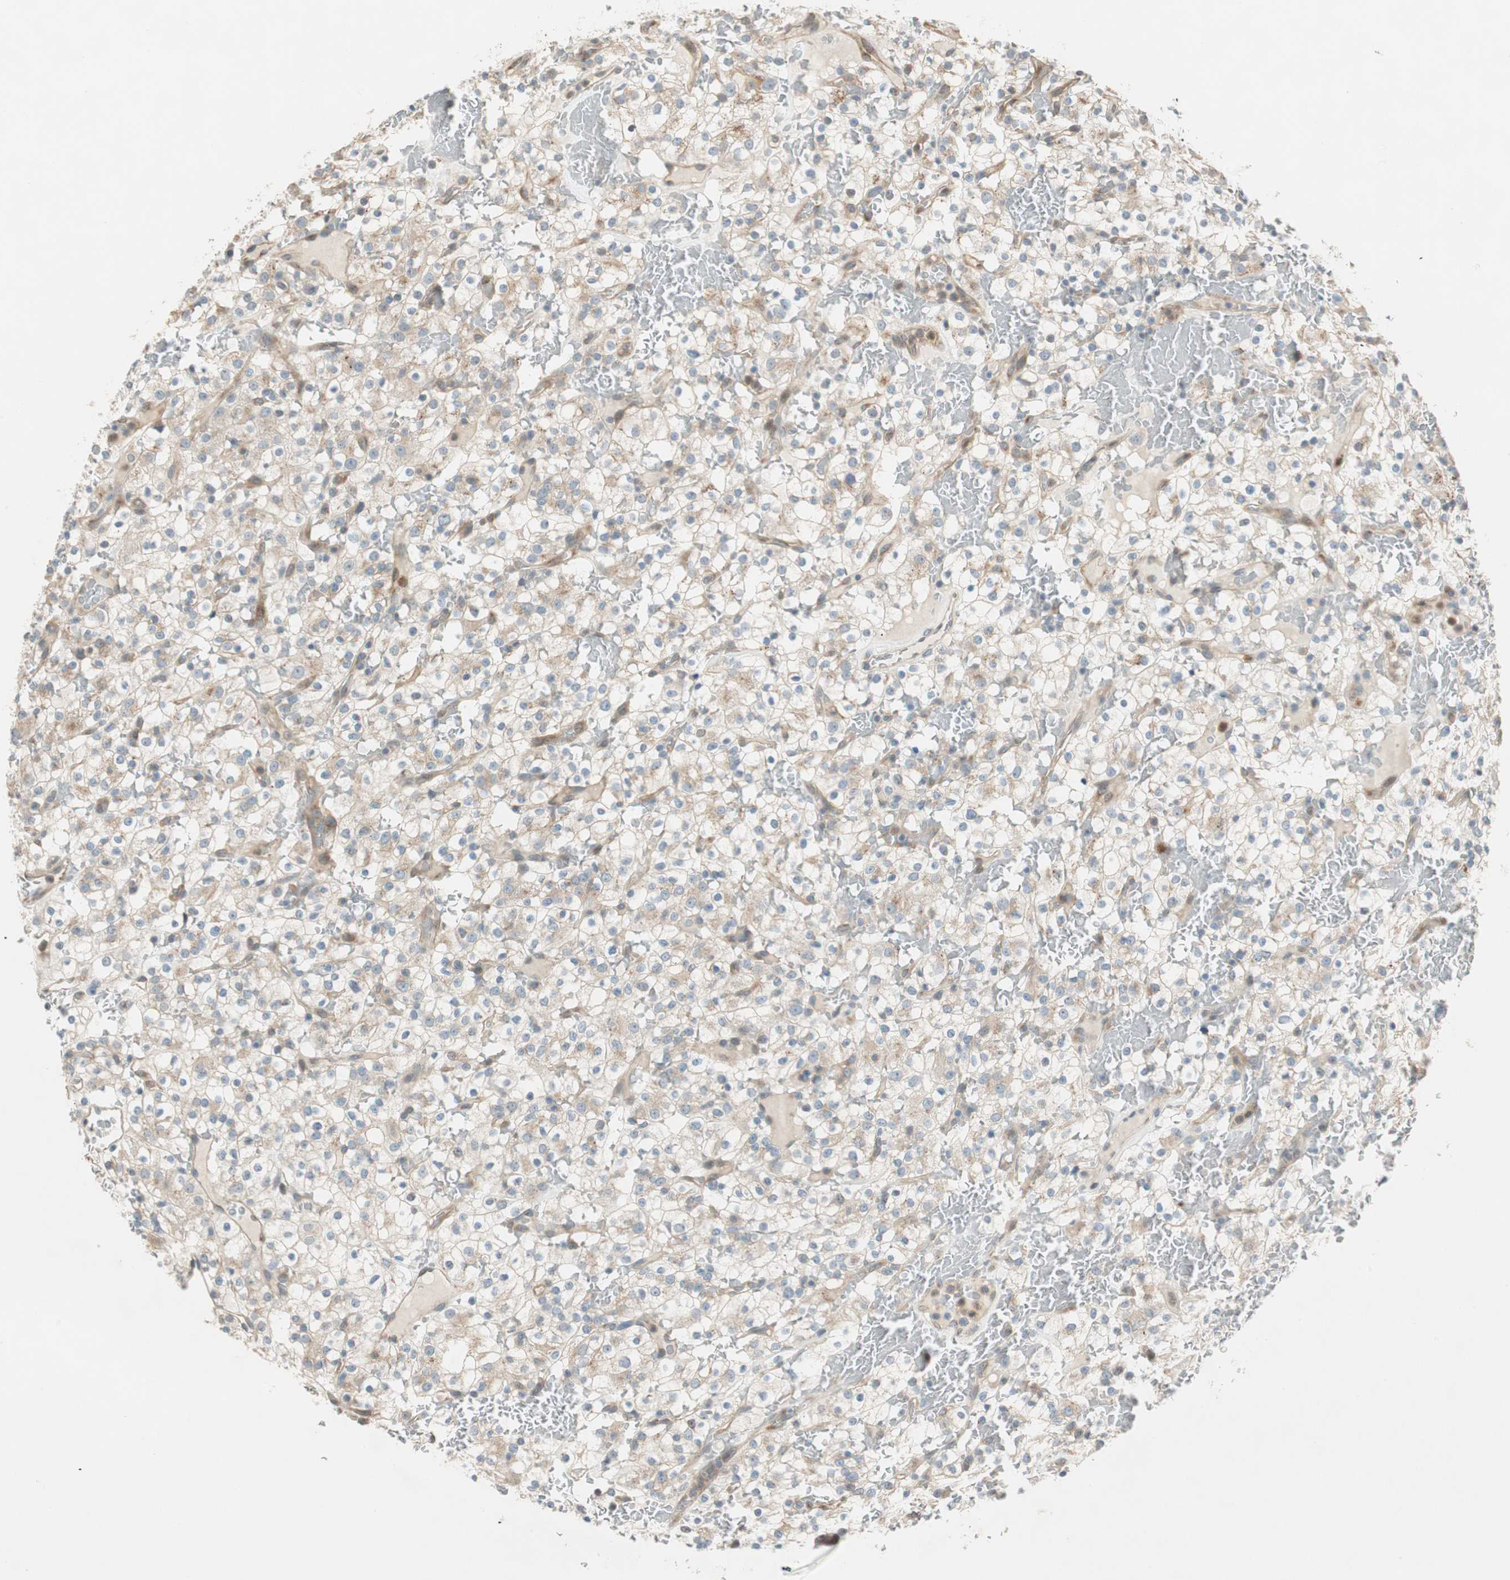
{"staining": {"intensity": "weak", "quantity": "25%-75%", "location": "cytoplasmic/membranous"}, "tissue": "renal cancer", "cell_type": "Tumor cells", "image_type": "cancer", "snomed": [{"axis": "morphology", "description": "Normal tissue, NOS"}, {"axis": "morphology", "description": "Adenocarcinoma, NOS"}, {"axis": "topography", "description": "Kidney"}], "caption": "Immunohistochemical staining of human renal cancer (adenocarcinoma) demonstrates low levels of weak cytoplasmic/membranous protein expression in approximately 25%-75% of tumor cells.", "gene": "CGRRF1", "patient": {"sex": "female", "age": 72}}